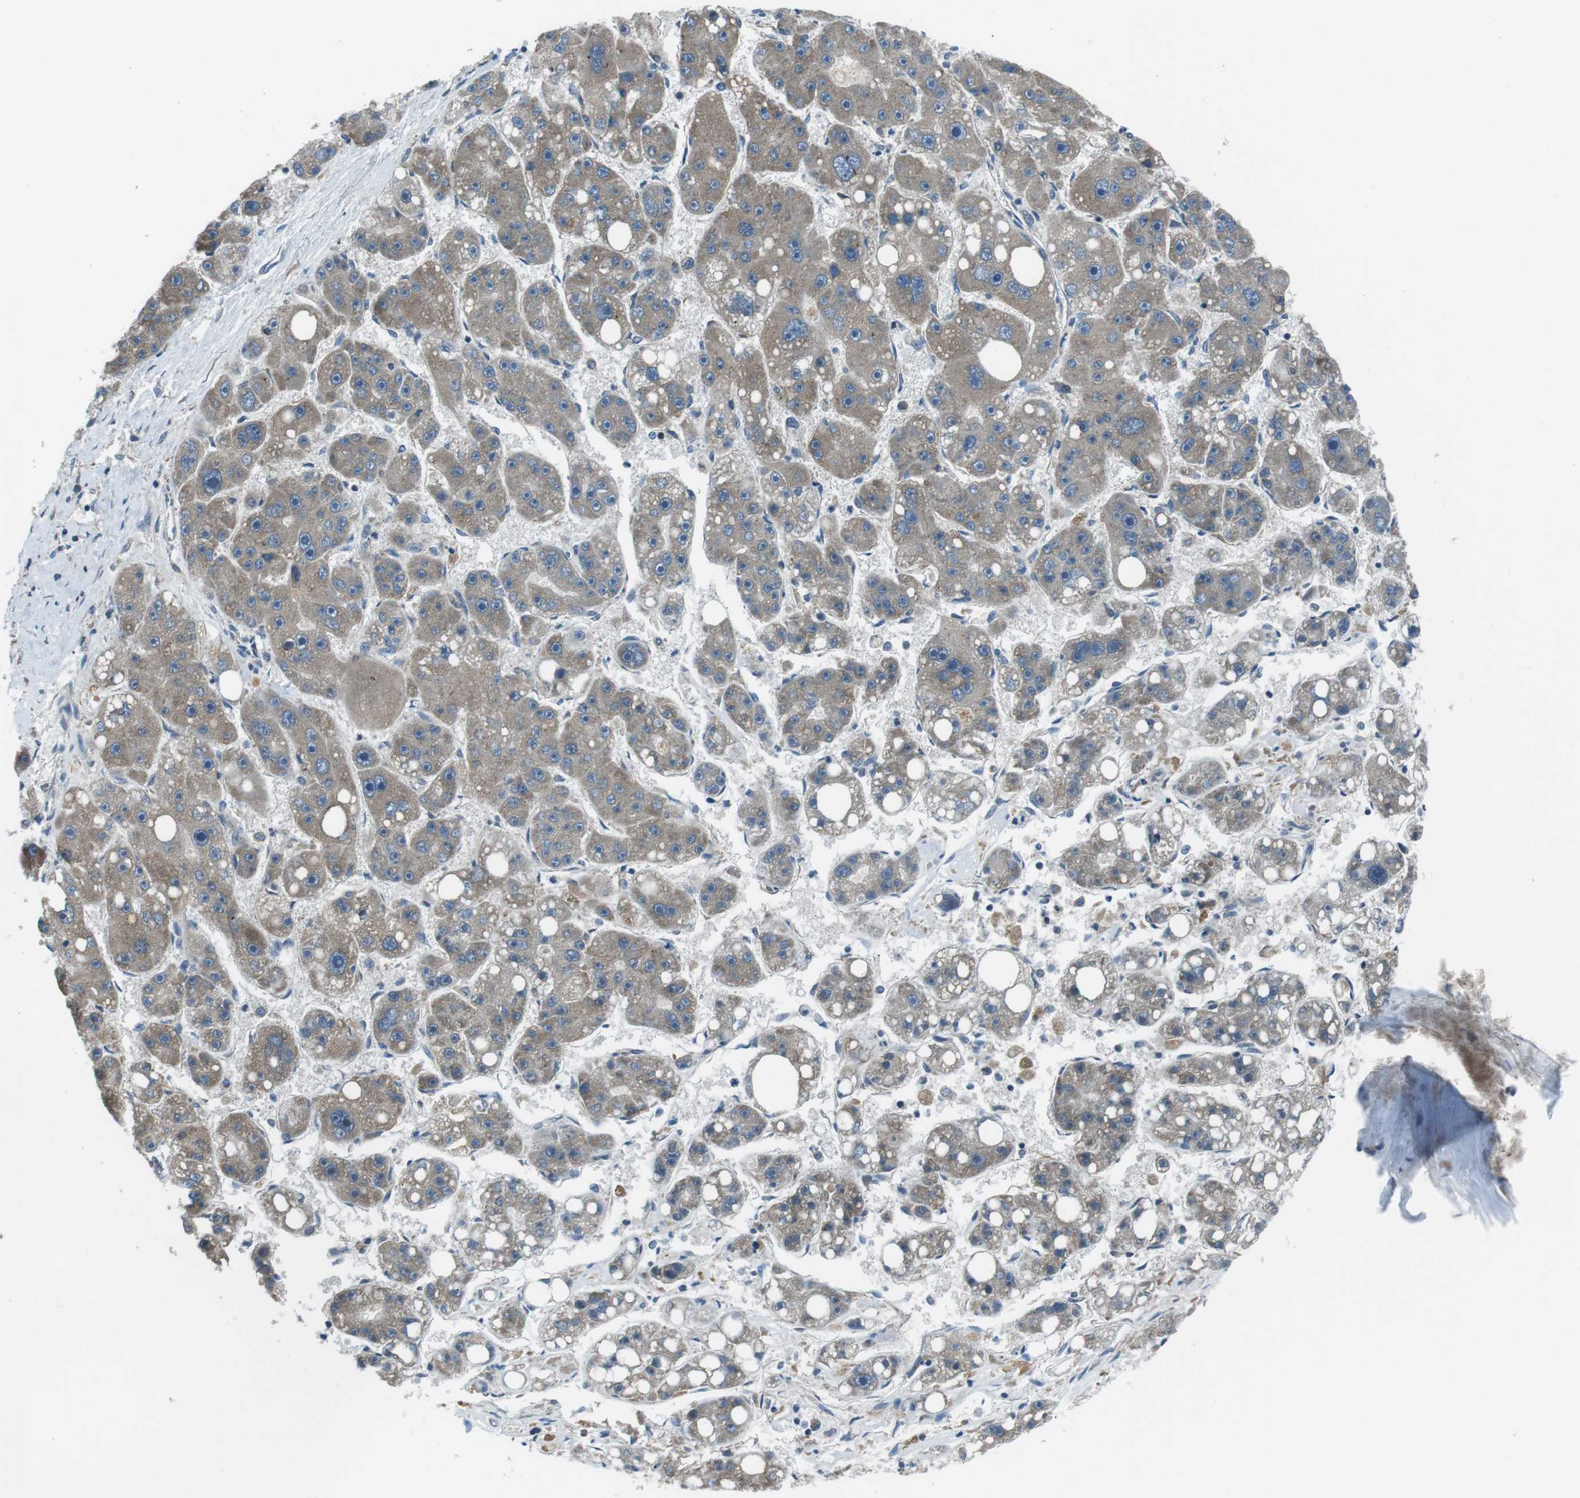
{"staining": {"intensity": "weak", "quantity": "<25%", "location": "cytoplasmic/membranous"}, "tissue": "liver cancer", "cell_type": "Tumor cells", "image_type": "cancer", "snomed": [{"axis": "morphology", "description": "Carcinoma, Hepatocellular, NOS"}, {"axis": "topography", "description": "Liver"}], "caption": "A histopathology image of liver hepatocellular carcinoma stained for a protein demonstrates no brown staining in tumor cells.", "gene": "FAM3B", "patient": {"sex": "female", "age": 61}}